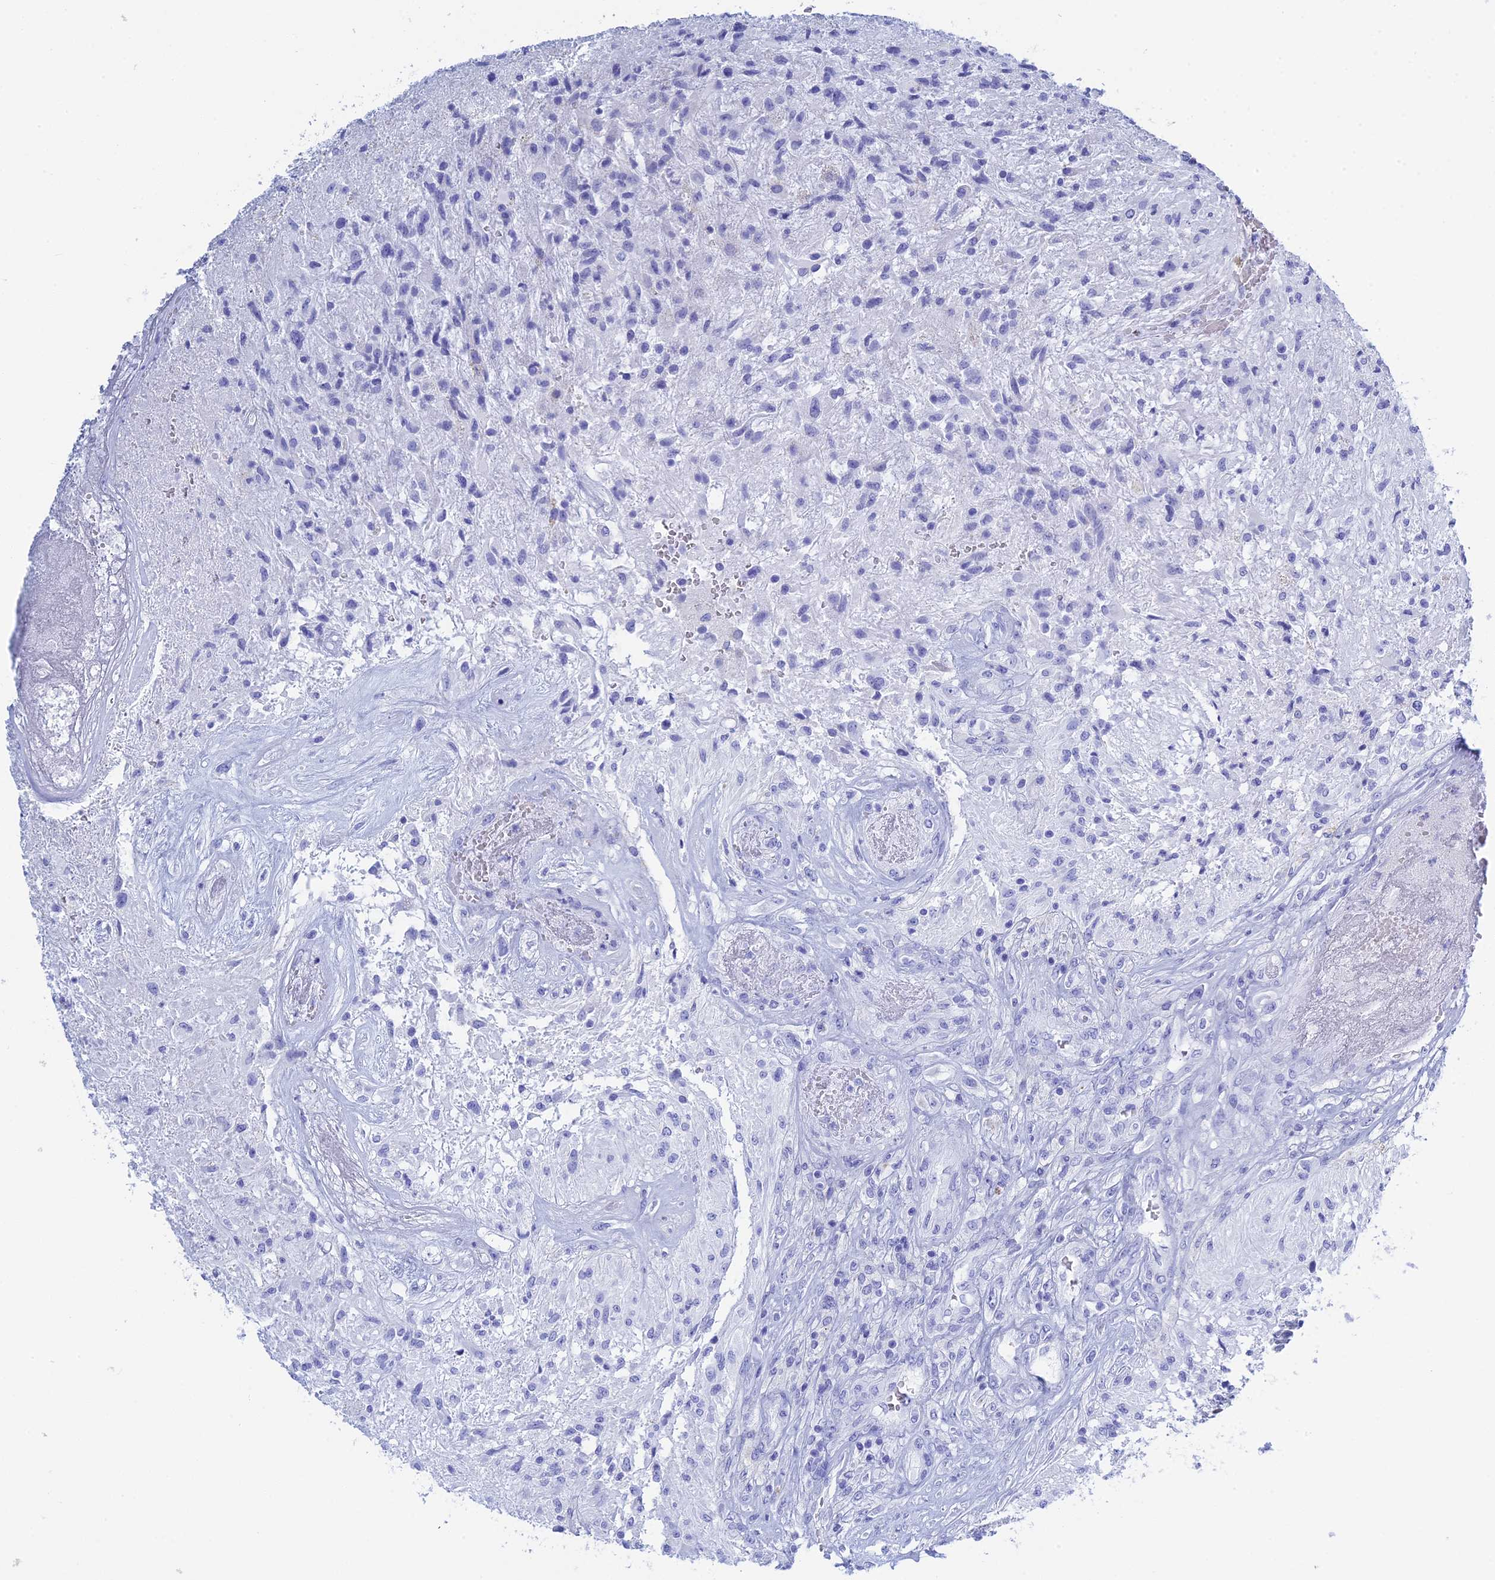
{"staining": {"intensity": "negative", "quantity": "none", "location": "none"}, "tissue": "glioma", "cell_type": "Tumor cells", "image_type": "cancer", "snomed": [{"axis": "morphology", "description": "Glioma, malignant, High grade"}, {"axis": "topography", "description": "Brain"}], "caption": "Tumor cells are negative for brown protein staining in malignant glioma (high-grade). (Immunohistochemistry, brightfield microscopy, high magnification).", "gene": "TEX101", "patient": {"sex": "male", "age": 56}}